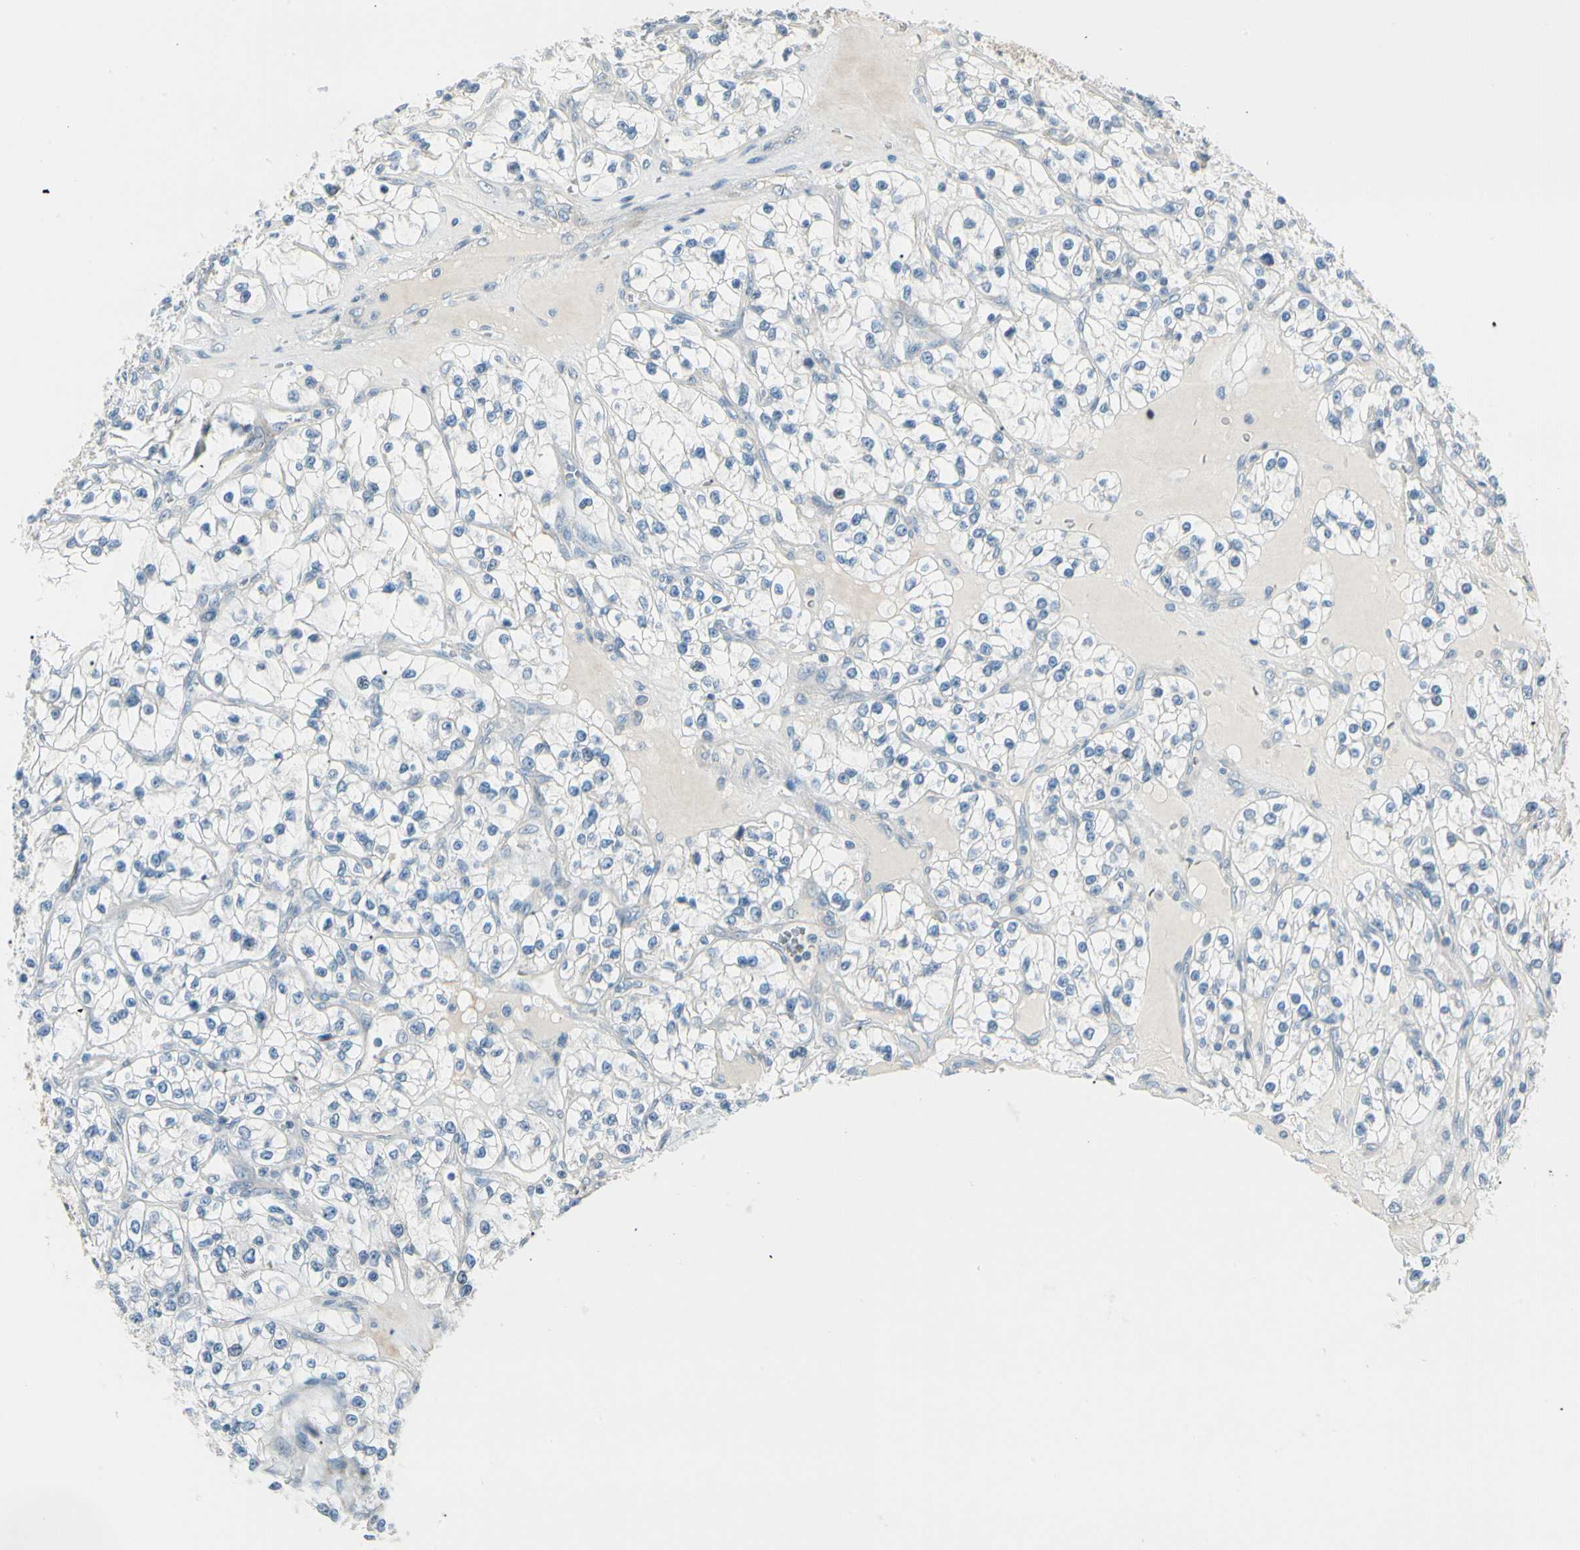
{"staining": {"intensity": "negative", "quantity": "none", "location": "none"}, "tissue": "renal cancer", "cell_type": "Tumor cells", "image_type": "cancer", "snomed": [{"axis": "morphology", "description": "Adenocarcinoma, NOS"}, {"axis": "topography", "description": "Kidney"}], "caption": "High magnification brightfield microscopy of renal adenocarcinoma stained with DAB (brown) and counterstained with hematoxylin (blue): tumor cells show no significant staining.", "gene": "DUSP12", "patient": {"sex": "female", "age": 57}}